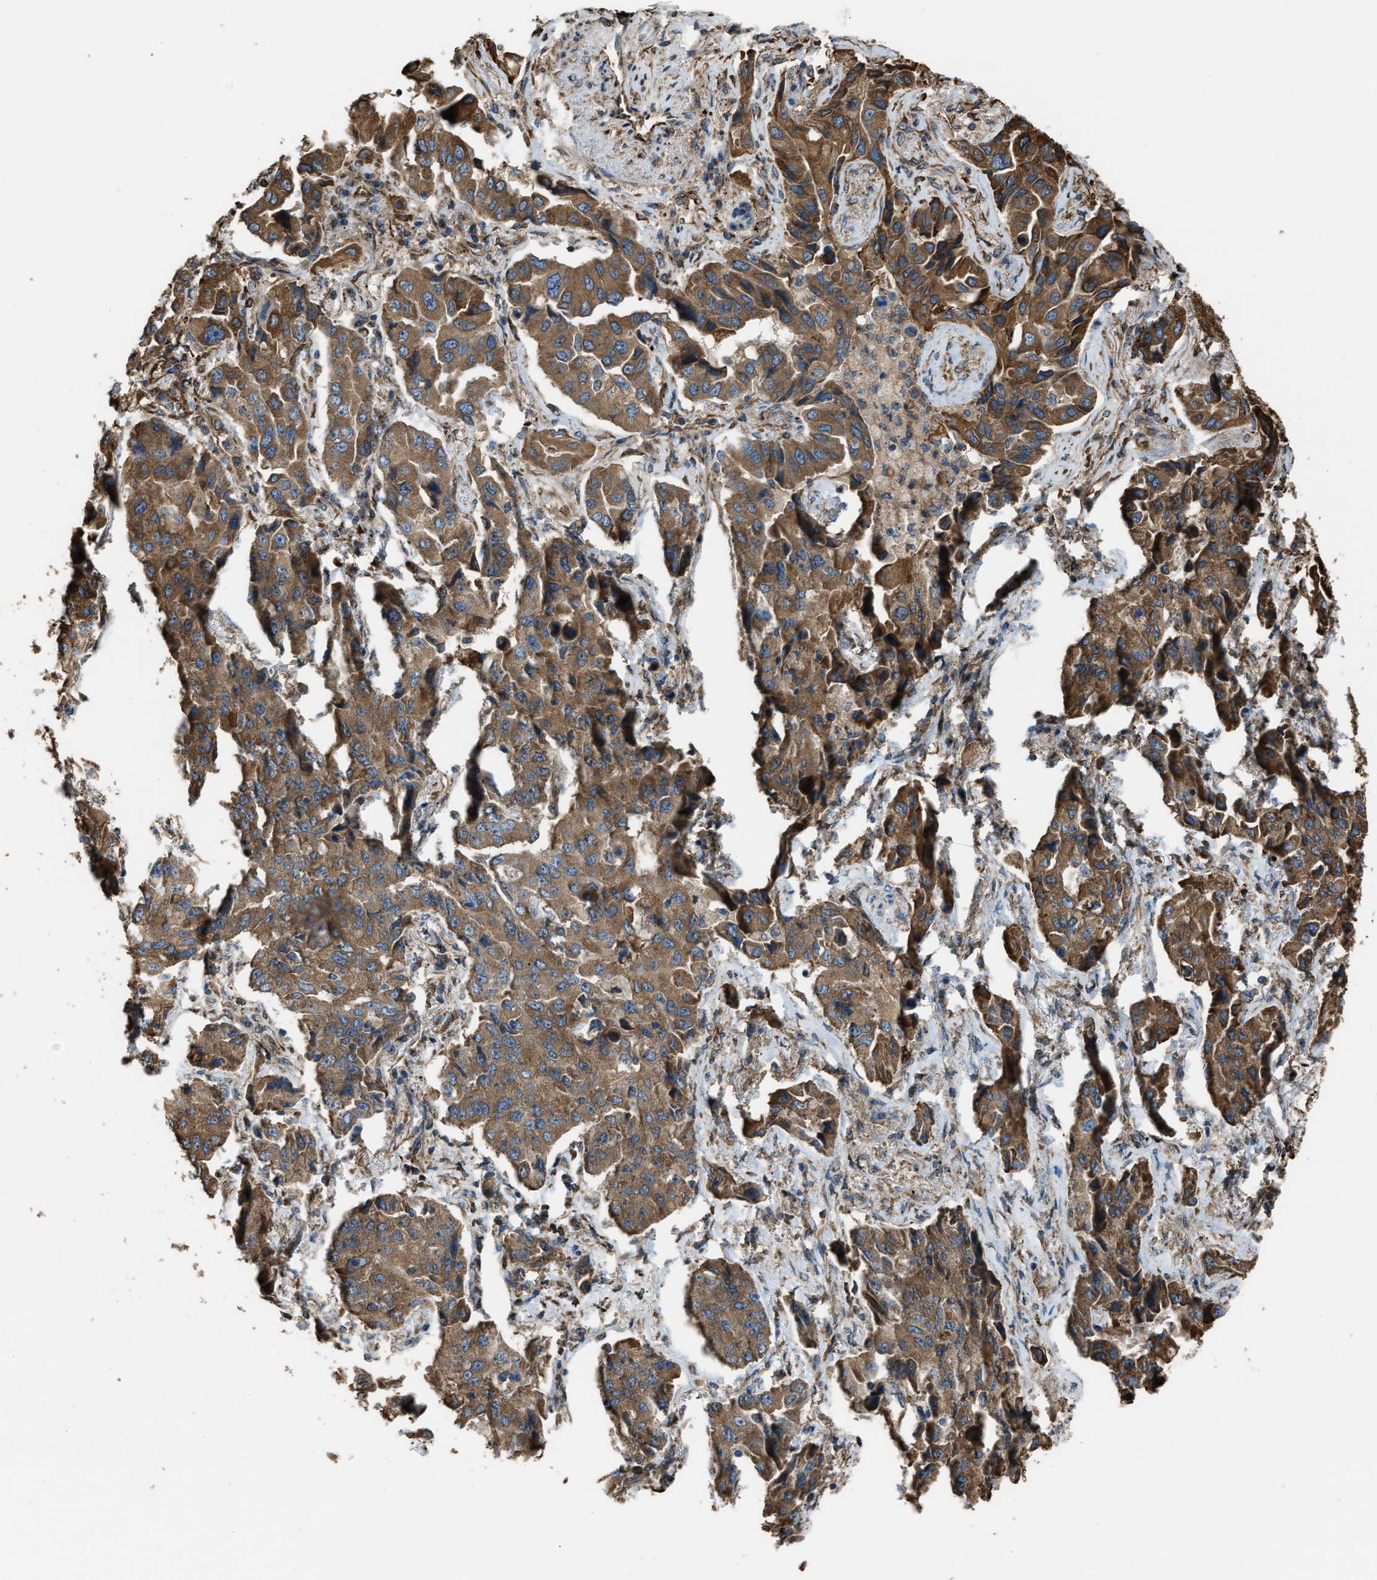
{"staining": {"intensity": "moderate", "quantity": ">75%", "location": "cytoplasmic/membranous"}, "tissue": "lung cancer", "cell_type": "Tumor cells", "image_type": "cancer", "snomed": [{"axis": "morphology", "description": "Adenocarcinoma, NOS"}, {"axis": "topography", "description": "Lung"}], "caption": "Lung adenocarcinoma stained for a protein (brown) demonstrates moderate cytoplasmic/membranous positive expression in about >75% of tumor cells.", "gene": "TRPC1", "patient": {"sex": "female", "age": 65}}